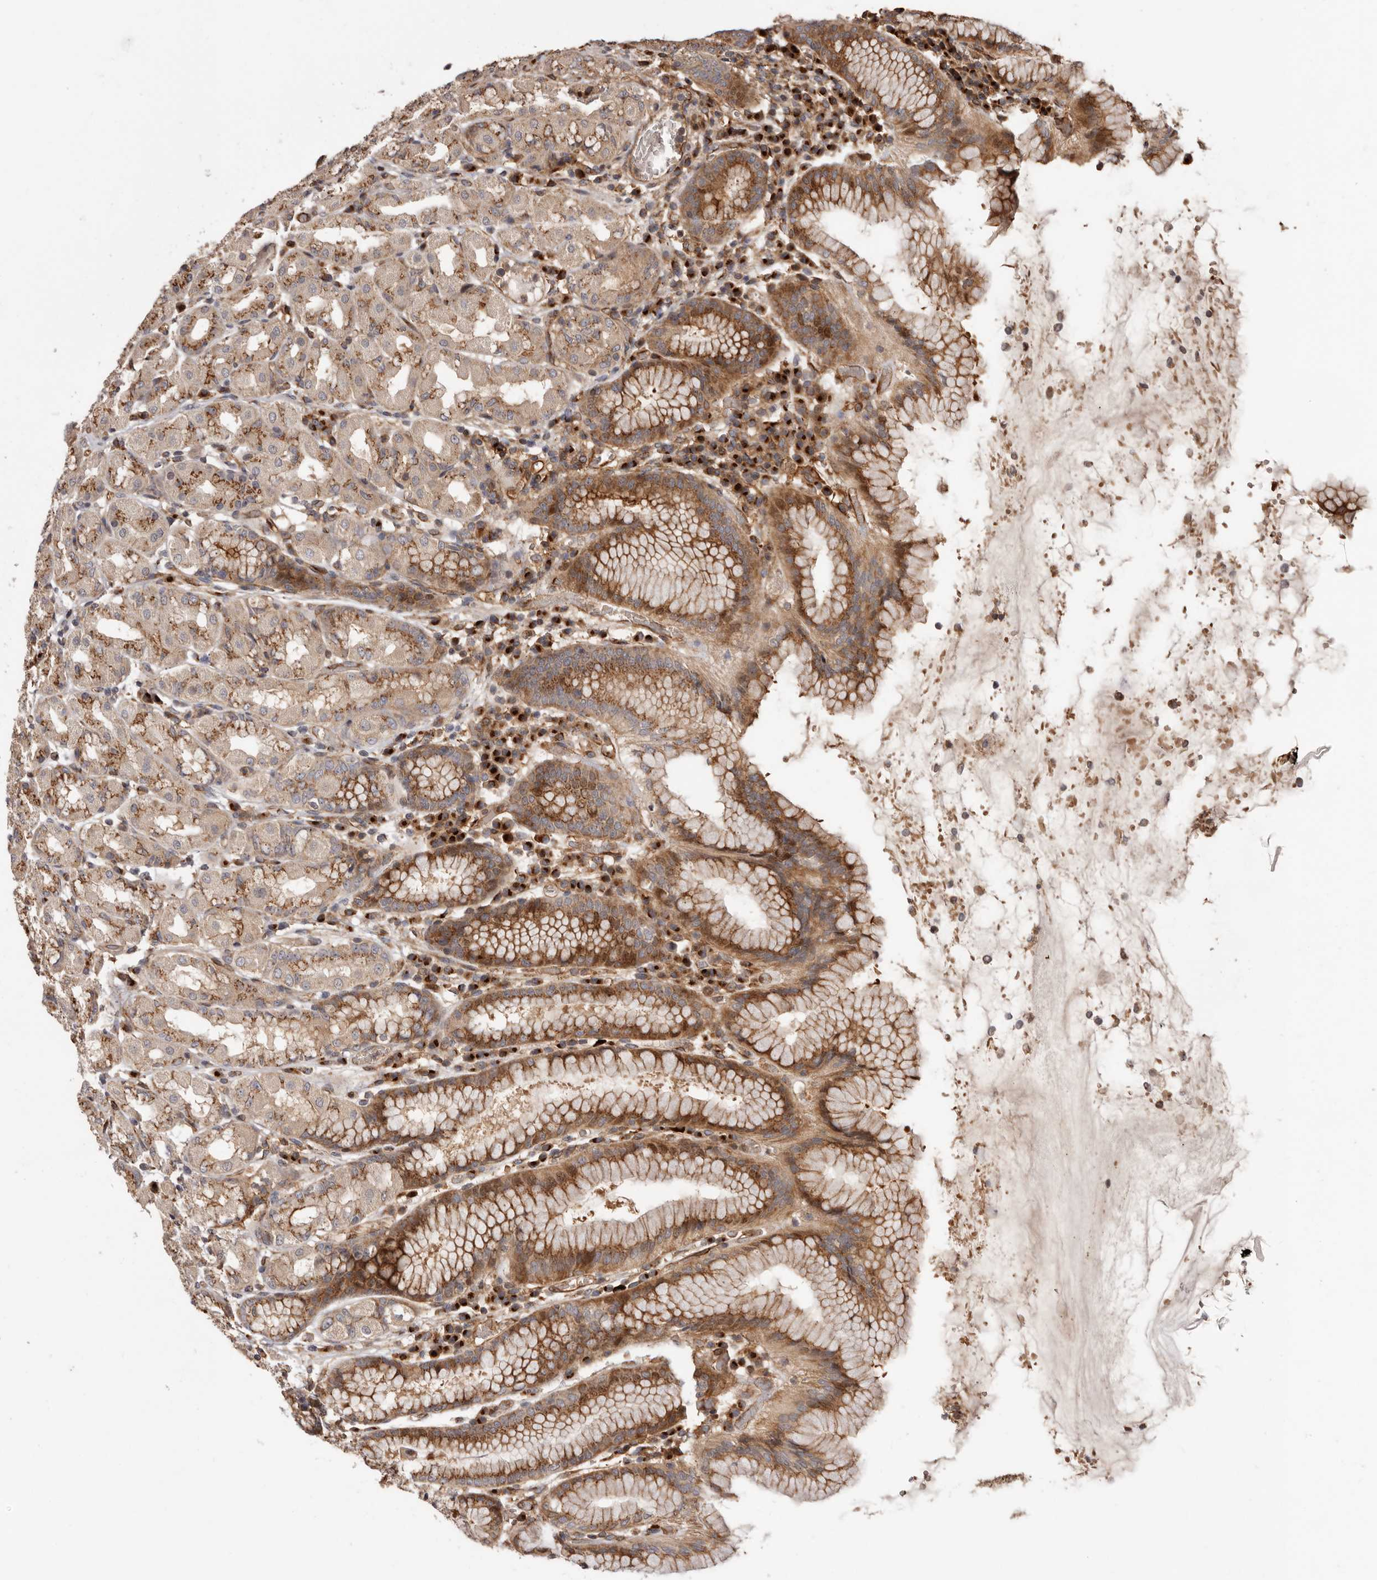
{"staining": {"intensity": "strong", "quantity": "25%-75%", "location": "cytoplasmic/membranous"}, "tissue": "stomach", "cell_type": "Glandular cells", "image_type": "normal", "snomed": [{"axis": "morphology", "description": "Normal tissue, NOS"}, {"axis": "topography", "description": "Stomach"}, {"axis": "topography", "description": "Stomach, lower"}], "caption": "Glandular cells demonstrate high levels of strong cytoplasmic/membranous positivity in about 25%-75% of cells in unremarkable human stomach. The protein of interest is stained brown, and the nuclei are stained in blue (DAB IHC with brightfield microscopy, high magnification).", "gene": "GPR27", "patient": {"sex": "female", "age": 56}}